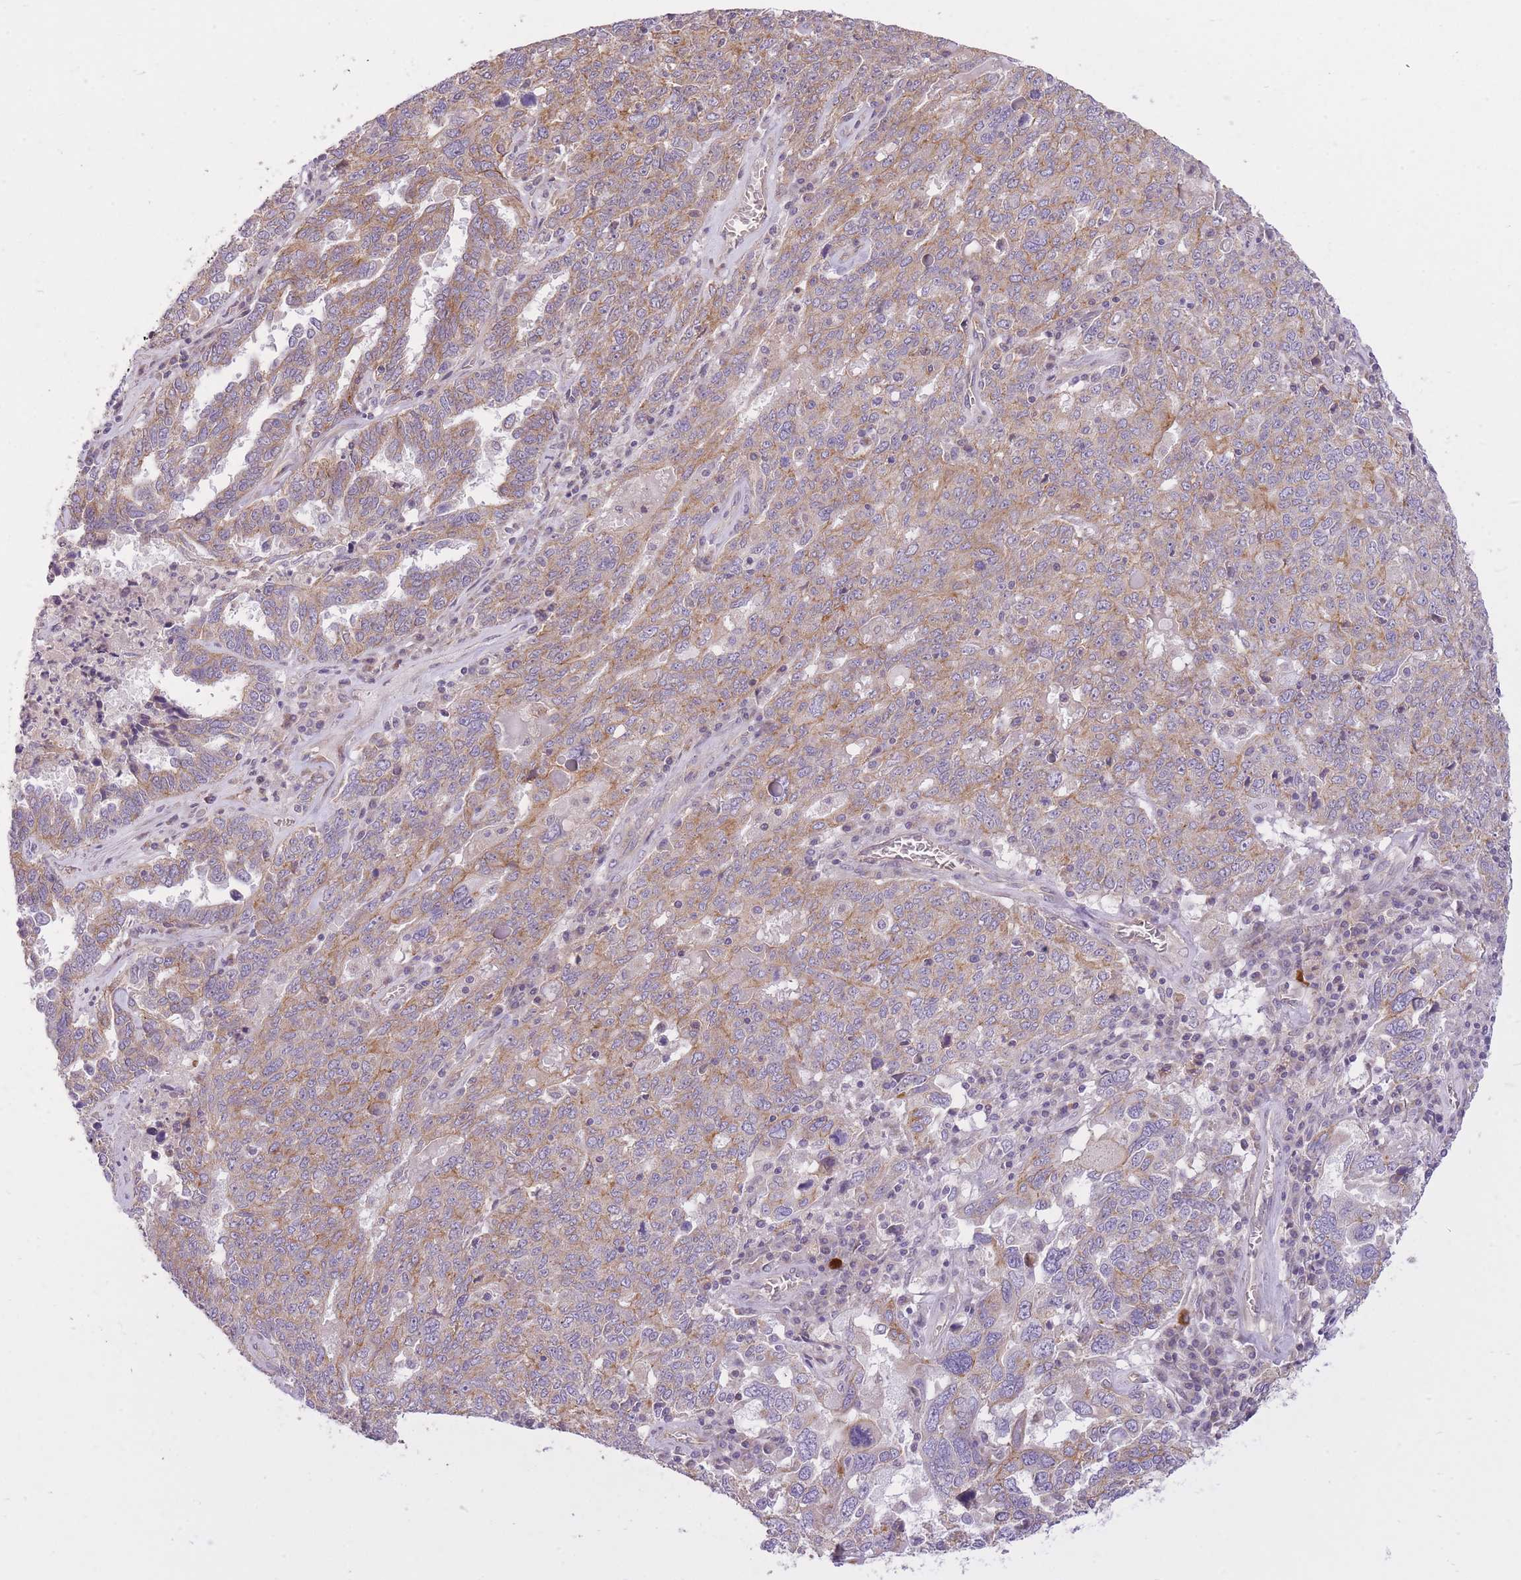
{"staining": {"intensity": "moderate", "quantity": "25%-75%", "location": "cytoplasmic/membranous"}, "tissue": "ovarian cancer", "cell_type": "Tumor cells", "image_type": "cancer", "snomed": [{"axis": "morphology", "description": "Carcinoma, endometroid"}, {"axis": "topography", "description": "Ovary"}], "caption": "Ovarian endometroid carcinoma stained with immunohistochemistry shows moderate cytoplasmic/membranous expression in about 25%-75% of tumor cells.", "gene": "REV1", "patient": {"sex": "female", "age": 62}}